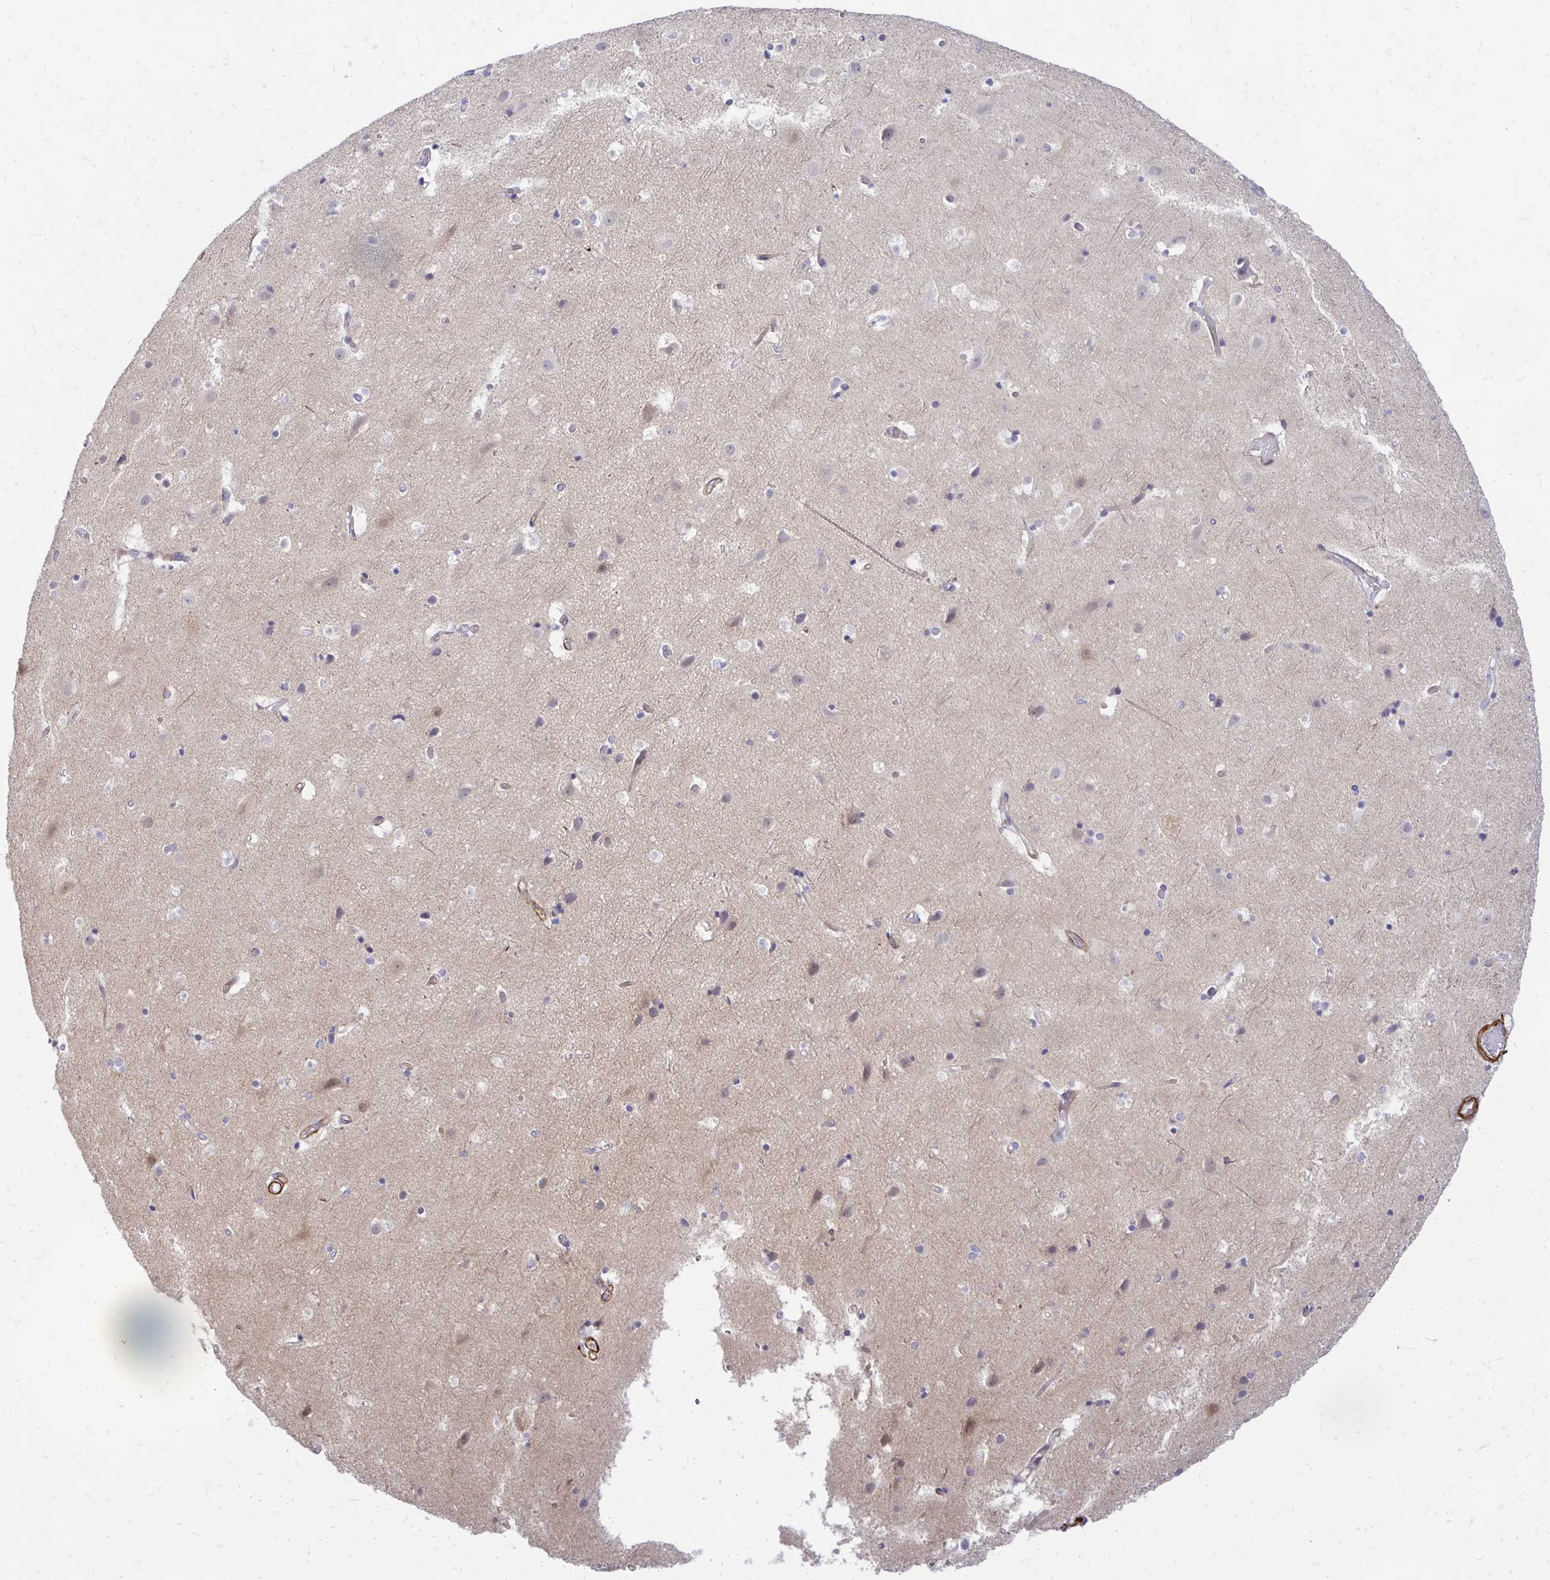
{"staining": {"intensity": "strong", "quantity": "<25%", "location": "cytoplasmic/membranous"}, "tissue": "cerebral cortex", "cell_type": "Endothelial cells", "image_type": "normal", "snomed": [{"axis": "morphology", "description": "Normal tissue, NOS"}, {"axis": "topography", "description": "Cerebral cortex"}], "caption": "Protein analysis of benign cerebral cortex reveals strong cytoplasmic/membranous staining in about <25% of endothelial cells.", "gene": "CTPS1", "patient": {"sex": "female", "age": 52}}